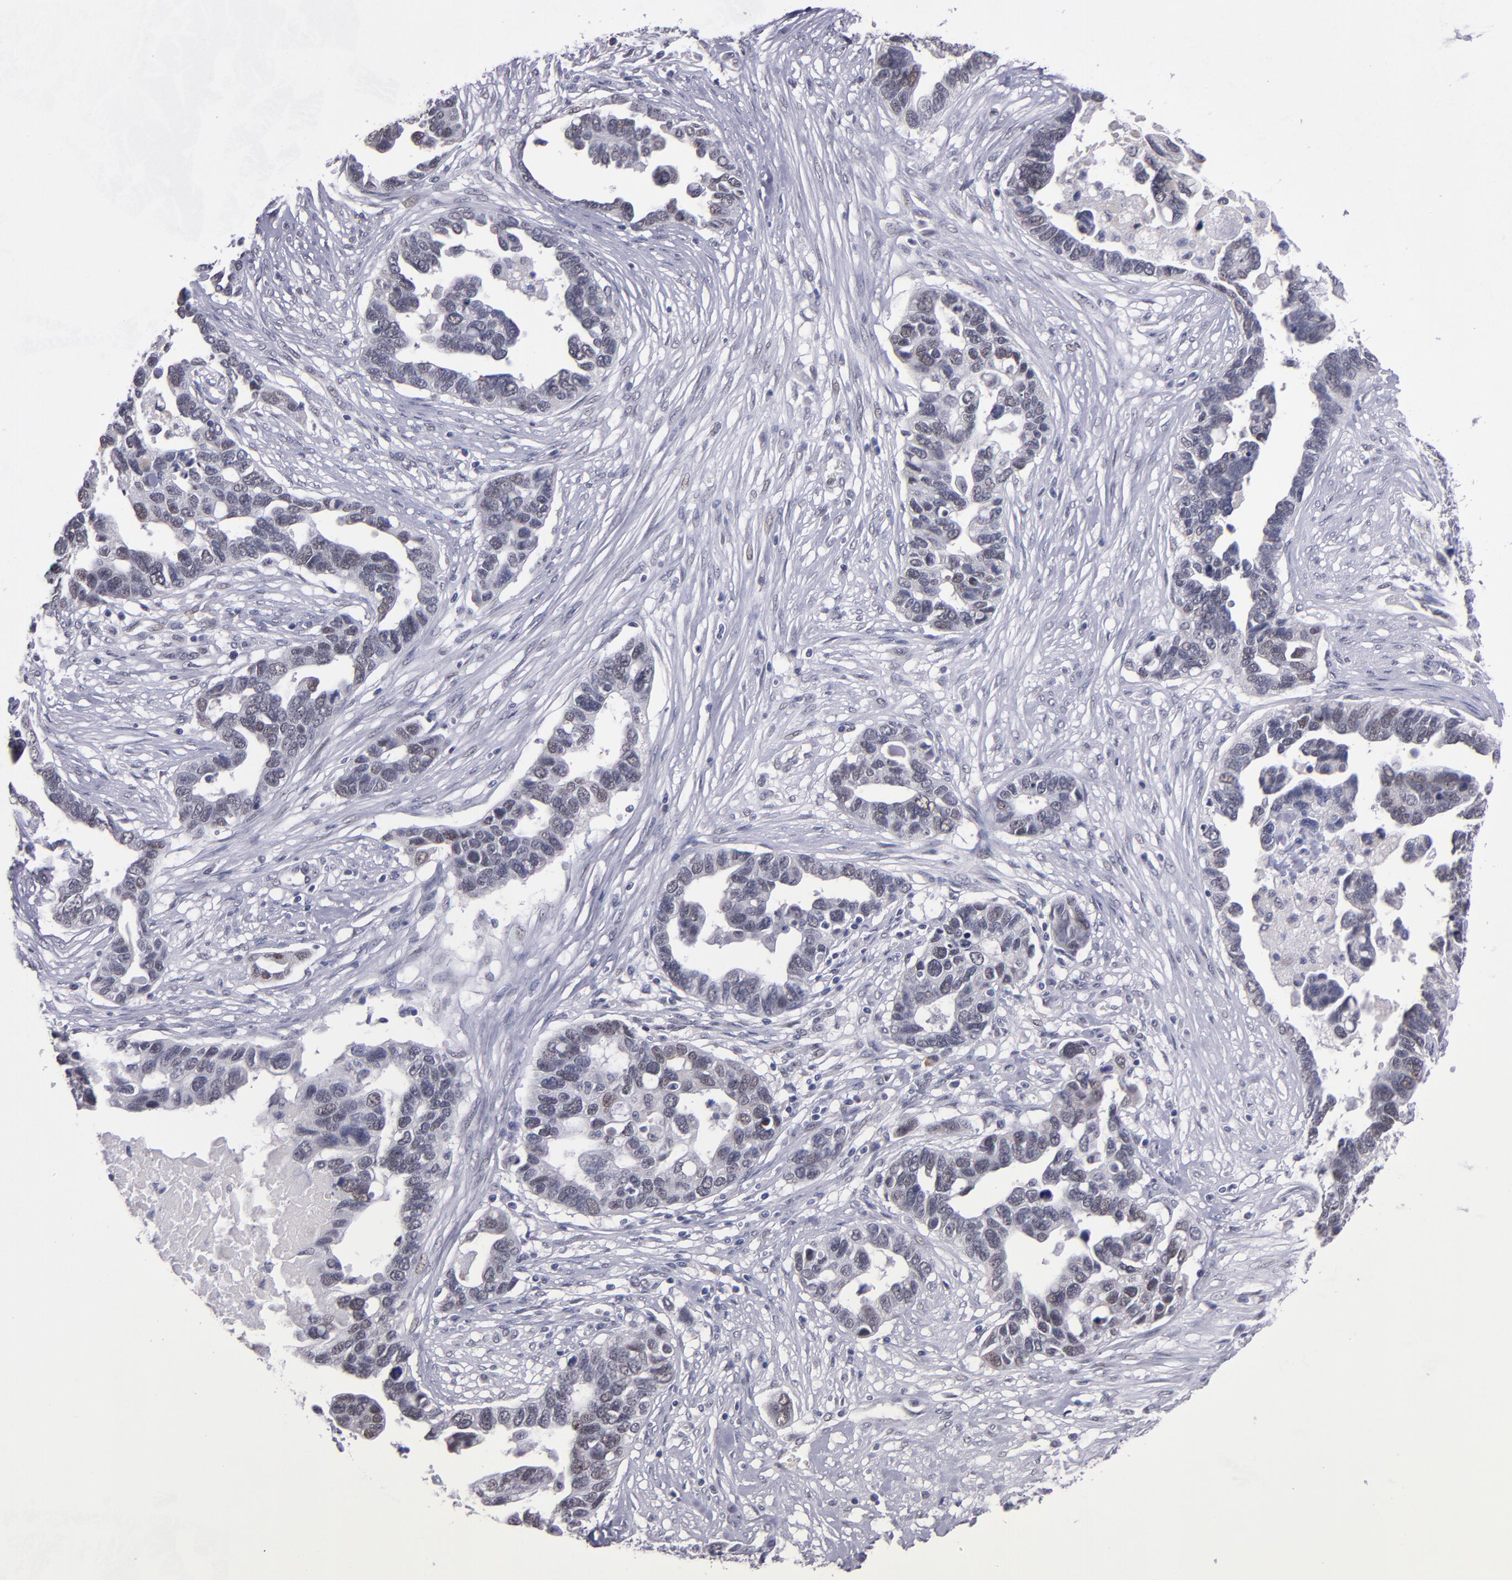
{"staining": {"intensity": "weak", "quantity": "<25%", "location": "nuclear"}, "tissue": "ovarian cancer", "cell_type": "Tumor cells", "image_type": "cancer", "snomed": [{"axis": "morphology", "description": "Cystadenocarcinoma, serous, NOS"}, {"axis": "topography", "description": "Ovary"}], "caption": "This photomicrograph is of serous cystadenocarcinoma (ovarian) stained with immunohistochemistry (IHC) to label a protein in brown with the nuclei are counter-stained blue. There is no expression in tumor cells.", "gene": "OTUB2", "patient": {"sex": "female", "age": 54}}